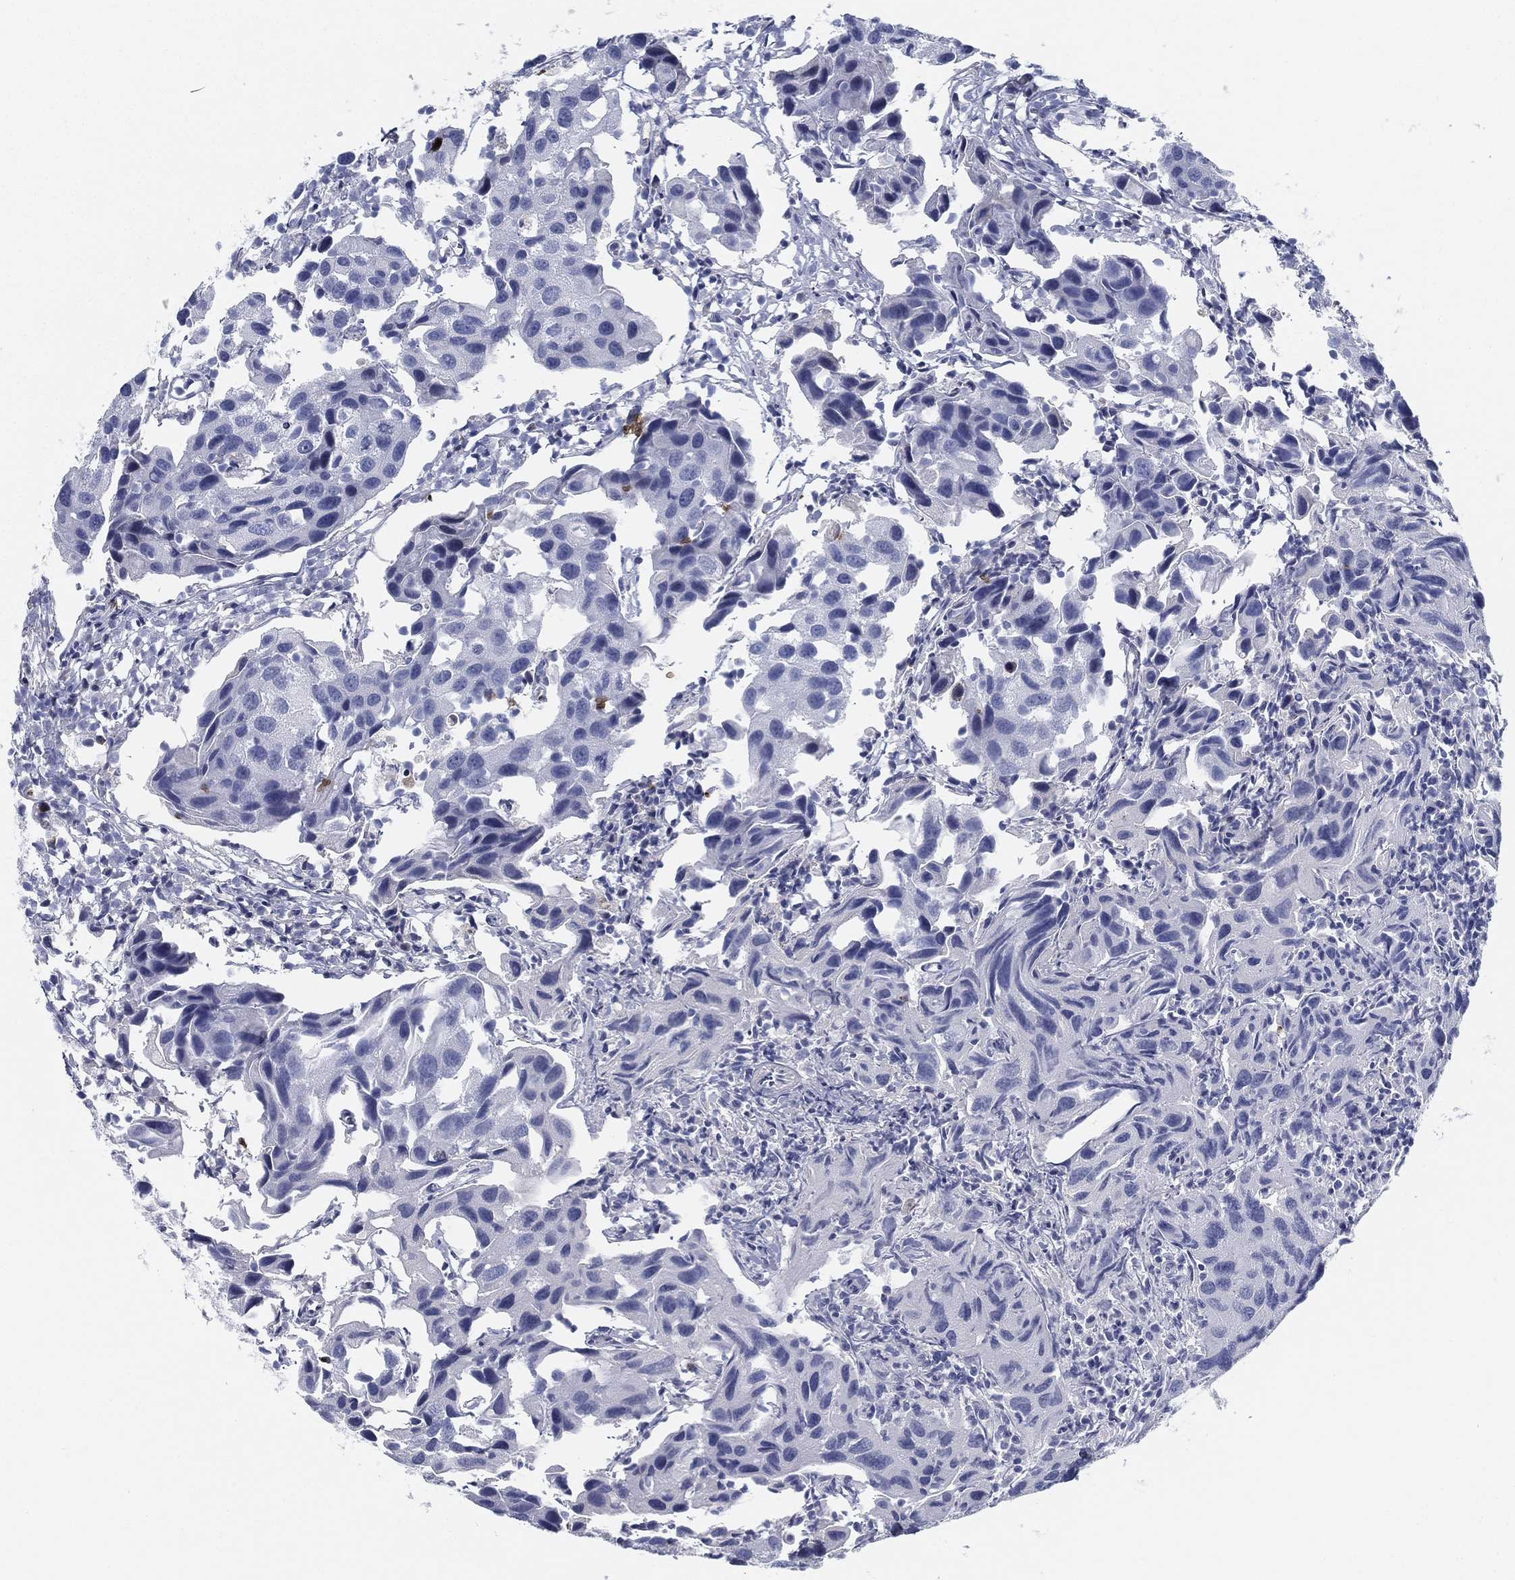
{"staining": {"intensity": "negative", "quantity": "none", "location": "none"}, "tissue": "urothelial cancer", "cell_type": "Tumor cells", "image_type": "cancer", "snomed": [{"axis": "morphology", "description": "Urothelial carcinoma, High grade"}, {"axis": "topography", "description": "Urinary bladder"}], "caption": "Tumor cells show no significant expression in urothelial cancer.", "gene": "SPPL2C", "patient": {"sex": "male", "age": 79}}